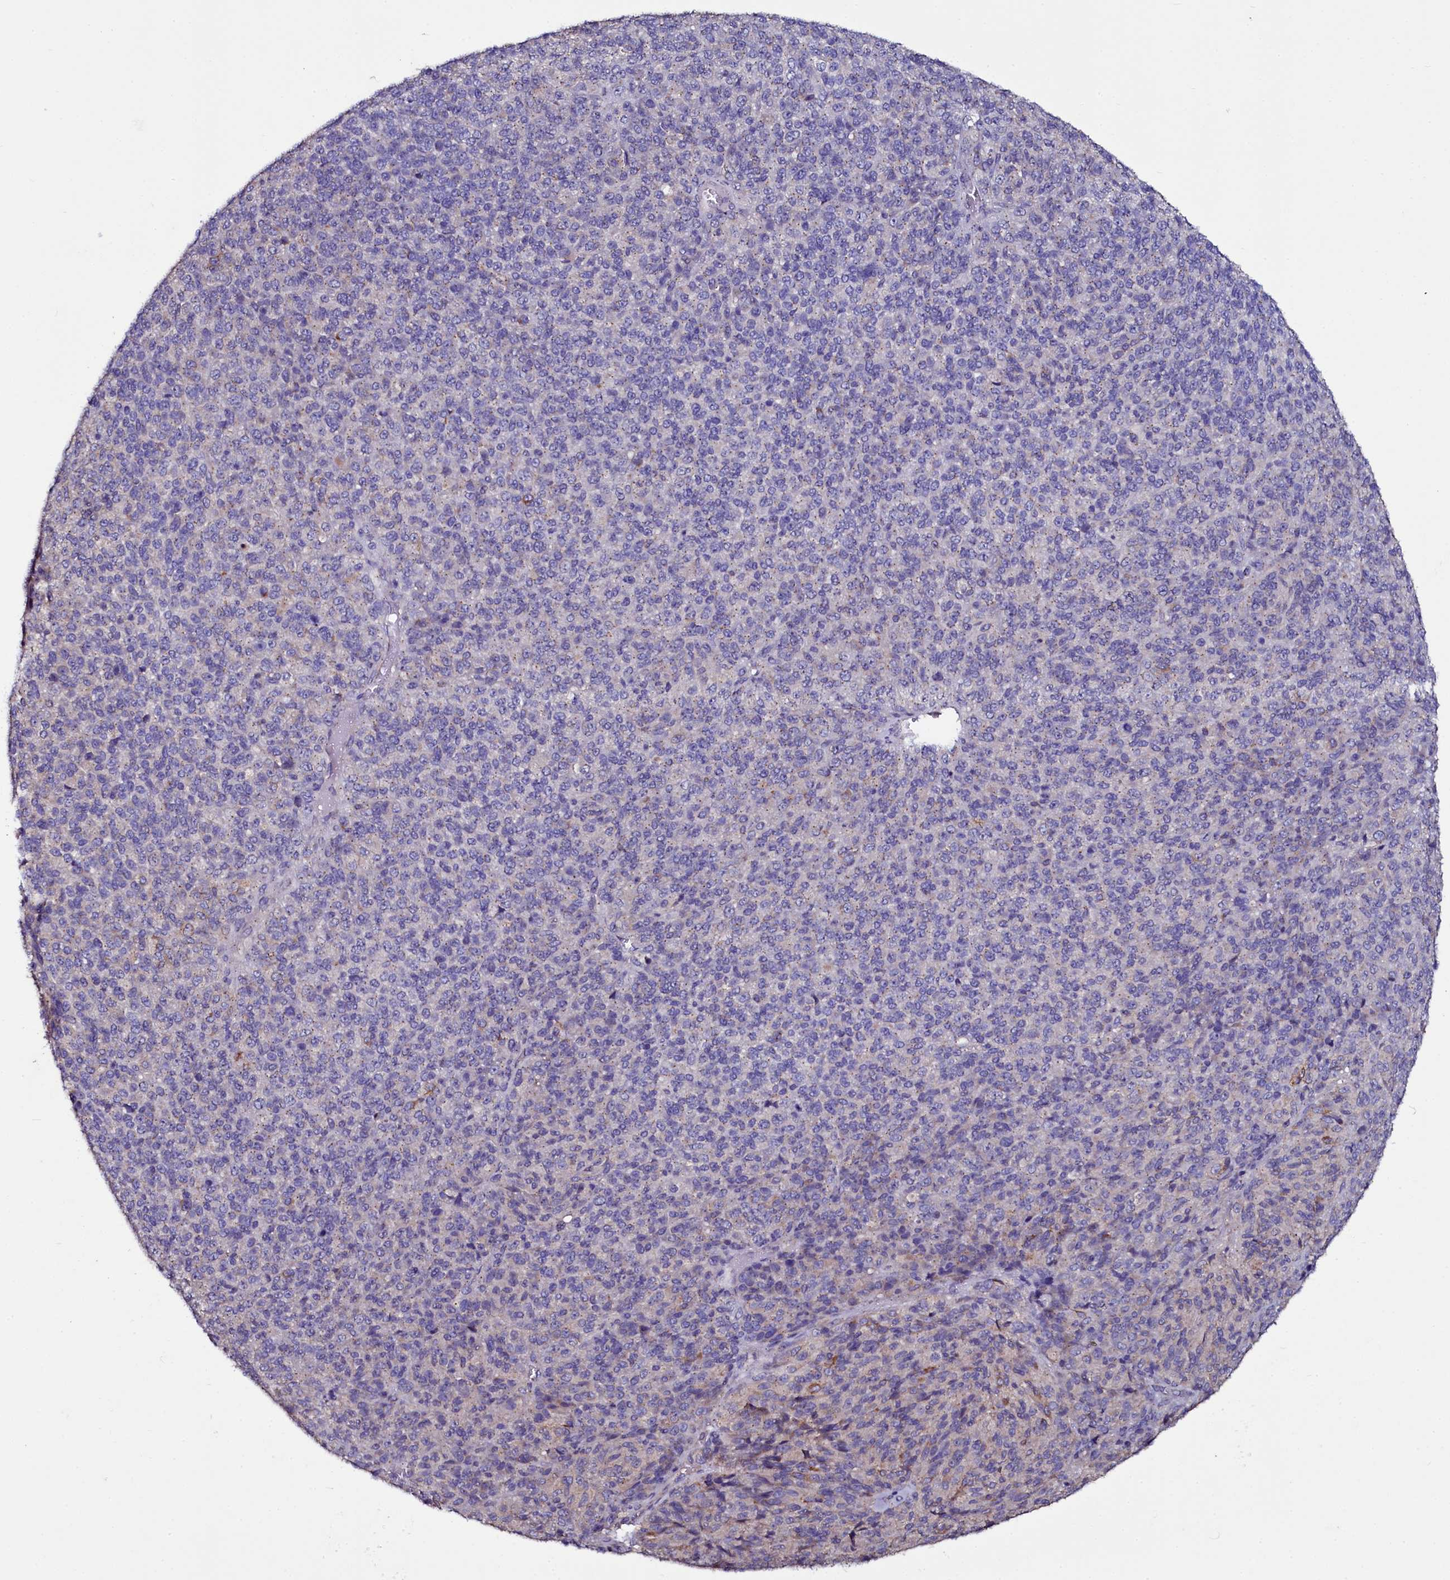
{"staining": {"intensity": "weak", "quantity": "<25%", "location": "cytoplasmic/membranous"}, "tissue": "melanoma", "cell_type": "Tumor cells", "image_type": "cancer", "snomed": [{"axis": "morphology", "description": "Malignant melanoma, Metastatic site"}, {"axis": "topography", "description": "Brain"}], "caption": "Tumor cells show no significant expression in malignant melanoma (metastatic site).", "gene": "USPL1", "patient": {"sex": "female", "age": 56}}